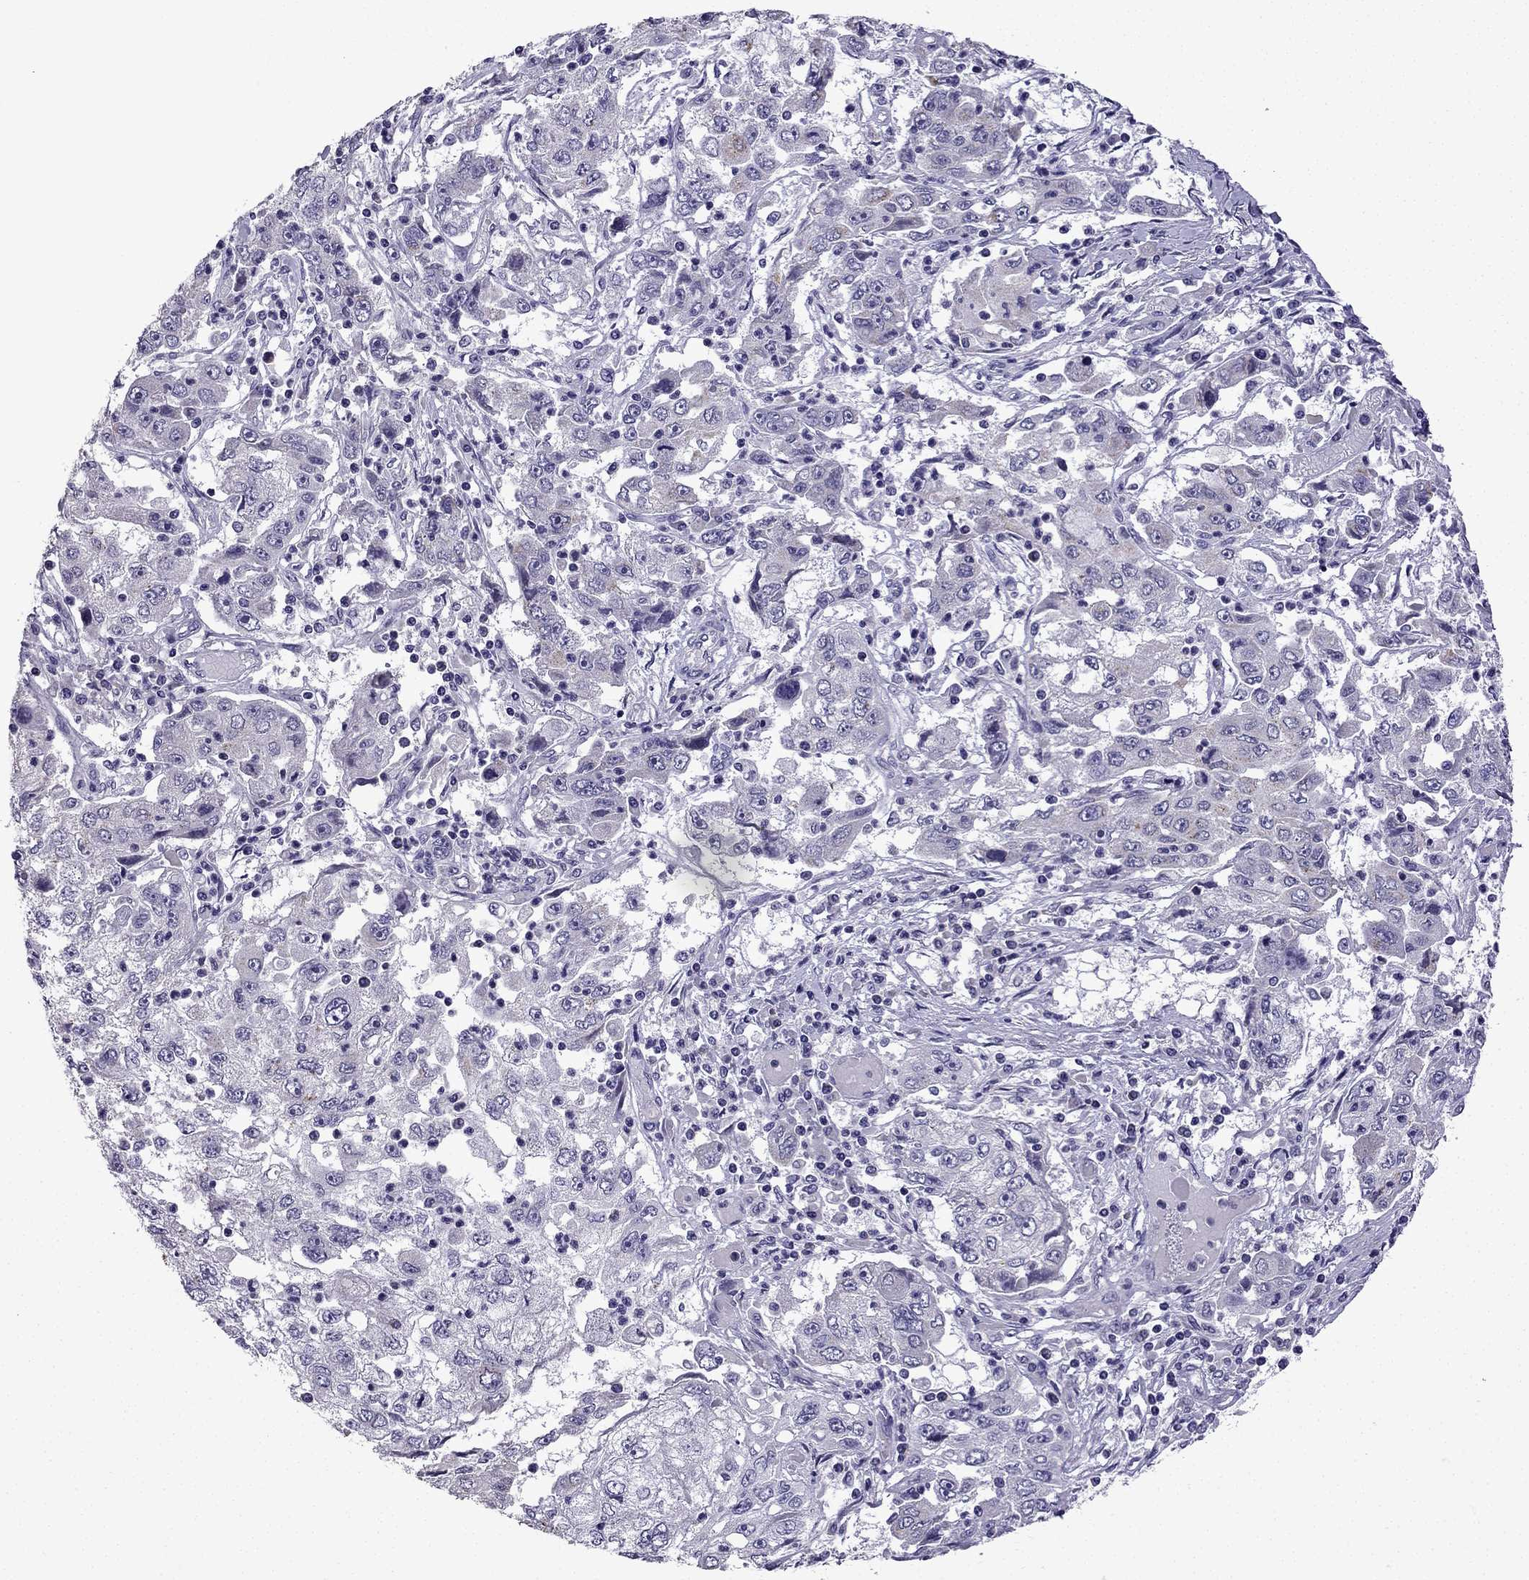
{"staining": {"intensity": "negative", "quantity": "none", "location": "none"}, "tissue": "cervical cancer", "cell_type": "Tumor cells", "image_type": "cancer", "snomed": [{"axis": "morphology", "description": "Squamous cell carcinoma, NOS"}, {"axis": "topography", "description": "Cervix"}], "caption": "Immunohistochemistry of human cervical cancer (squamous cell carcinoma) exhibits no staining in tumor cells.", "gene": "TTN", "patient": {"sex": "female", "age": 36}}